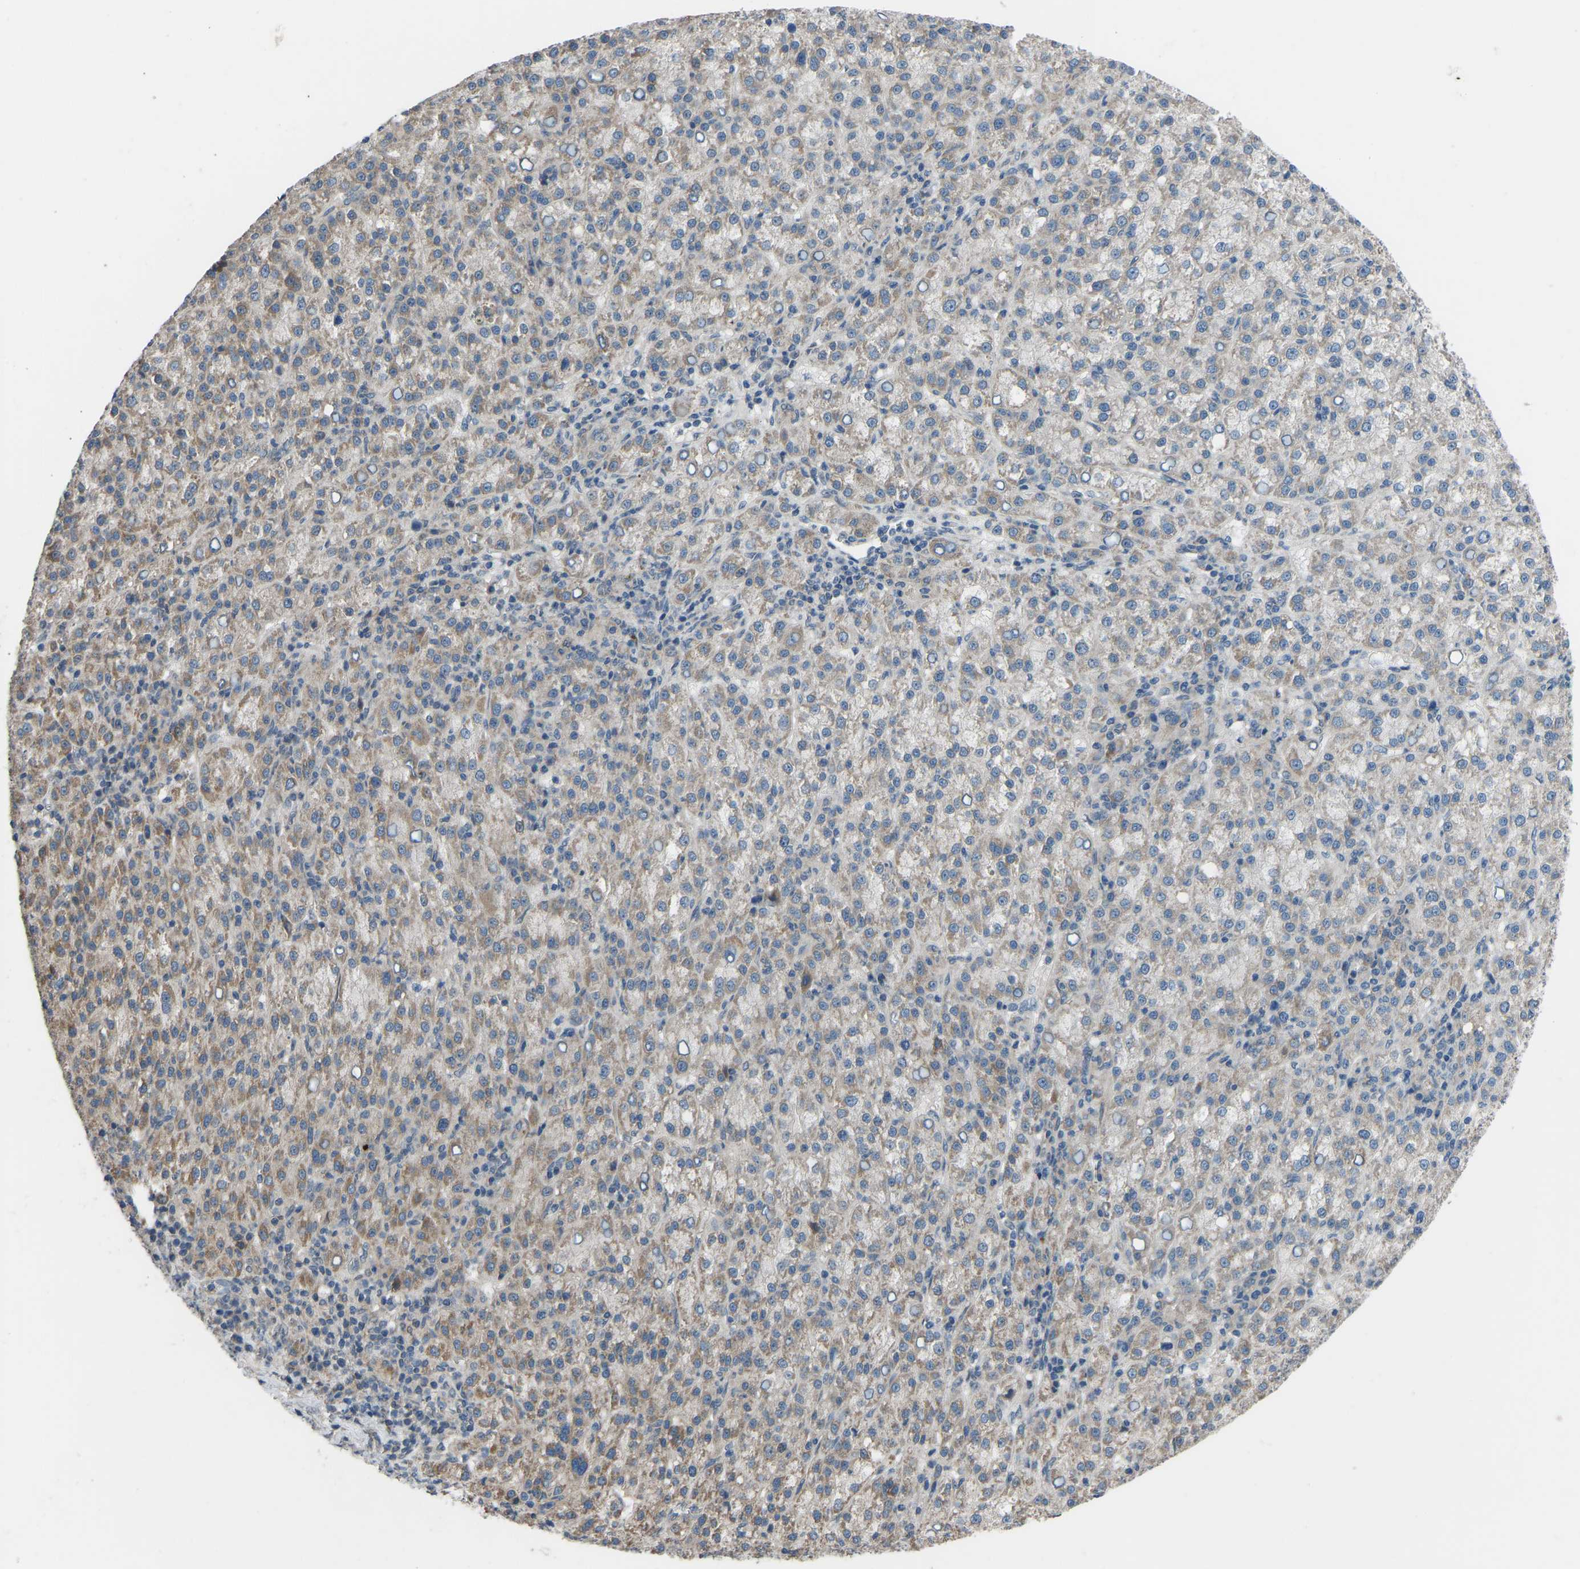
{"staining": {"intensity": "moderate", "quantity": "25%-75%", "location": "cytoplasmic/membranous"}, "tissue": "liver cancer", "cell_type": "Tumor cells", "image_type": "cancer", "snomed": [{"axis": "morphology", "description": "Carcinoma, Hepatocellular, NOS"}, {"axis": "topography", "description": "Liver"}], "caption": "Protein staining shows moderate cytoplasmic/membranous expression in about 25%-75% of tumor cells in liver hepatocellular carcinoma. Ihc stains the protein of interest in brown and the nuclei are stained blue.", "gene": "CDK2AP1", "patient": {"sex": "female", "age": 58}}